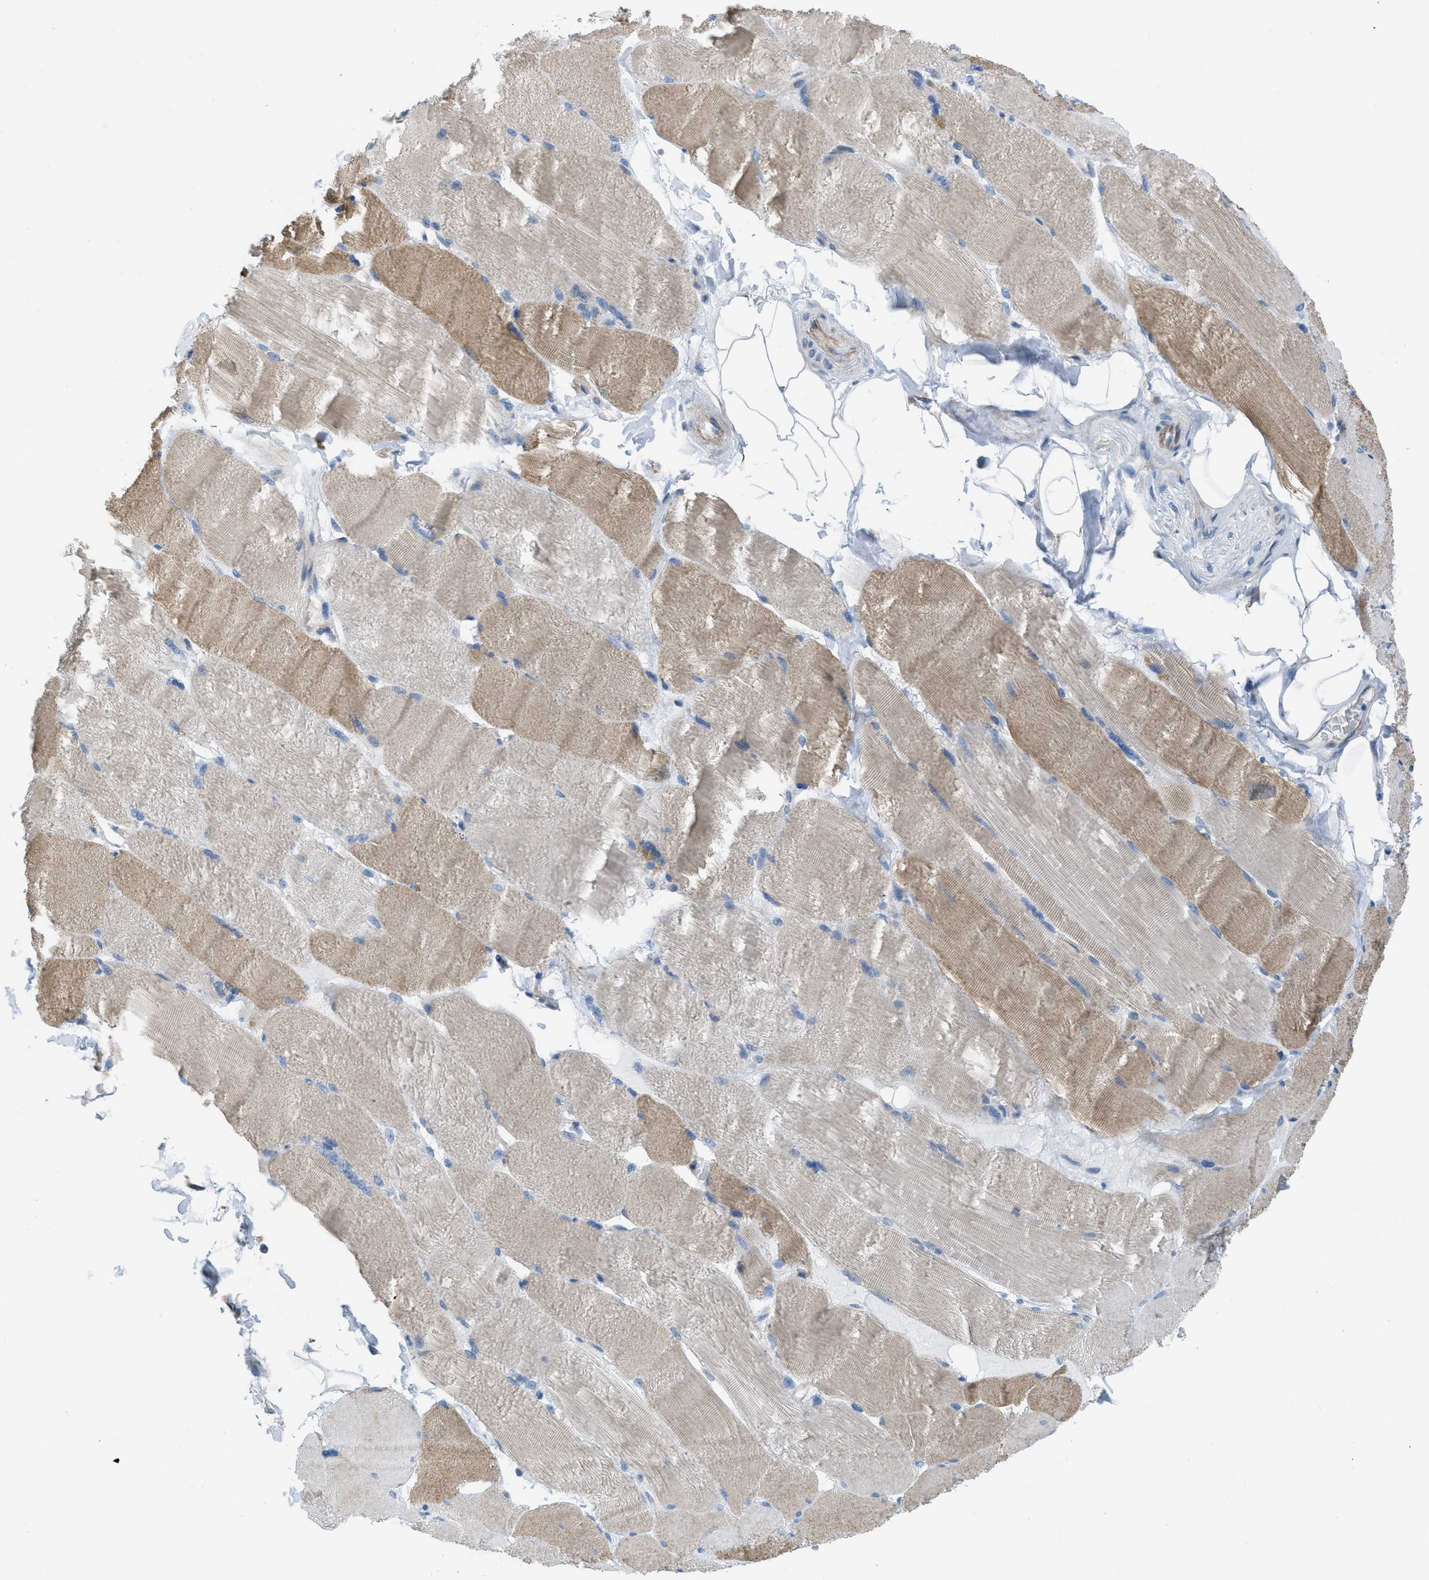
{"staining": {"intensity": "weak", "quantity": "25%-75%", "location": "cytoplasmic/membranous"}, "tissue": "skeletal muscle", "cell_type": "Myocytes", "image_type": "normal", "snomed": [{"axis": "morphology", "description": "Normal tissue, NOS"}, {"axis": "topography", "description": "Skin"}, {"axis": "topography", "description": "Skeletal muscle"}], "caption": "Weak cytoplasmic/membranous positivity for a protein is seen in about 25%-75% of myocytes of unremarkable skeletal muscle using immunohistochemistry (IHC).", "gene": "SLC12A1", "patient": {"sex": "male", "age": 83}}